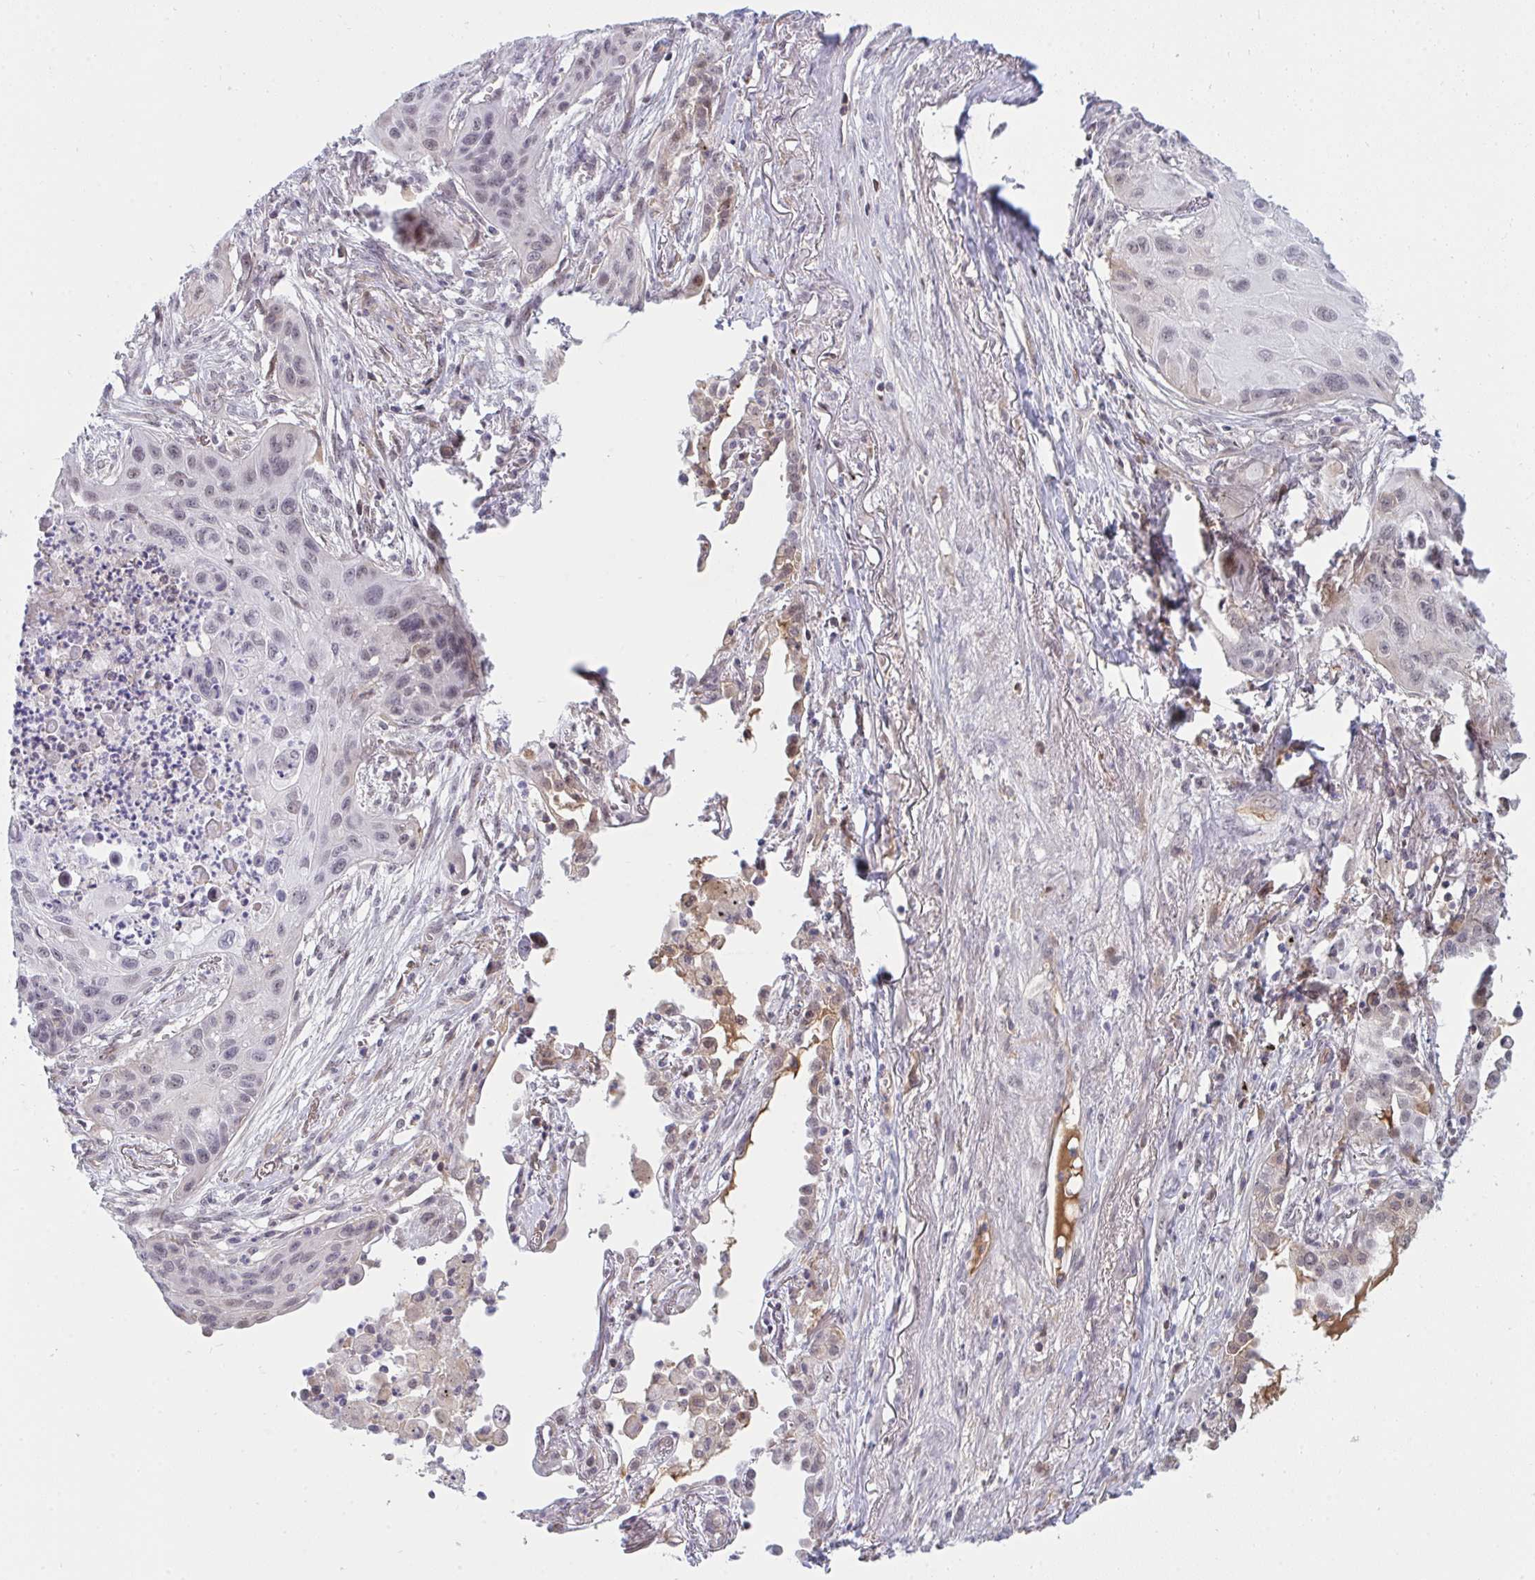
{"staining": {"intensity": "negative", "quantity": "none", "location": "none"}, "tissue": "lung cancer", "cell_type": "Tumor cells", "image_type": "cancer", "snomed": [{"axis": "morphology", "description": "Squamous cell carcinoma, NOS"}, {"axis": "topography", "description": "Lung"}], "caption": "DAB immunohistochemical staining of lung cancer reveals no significant expression in tumor cells.", "gene": "DSCAML1", "patient": {"sex": "male", "age": 71}}